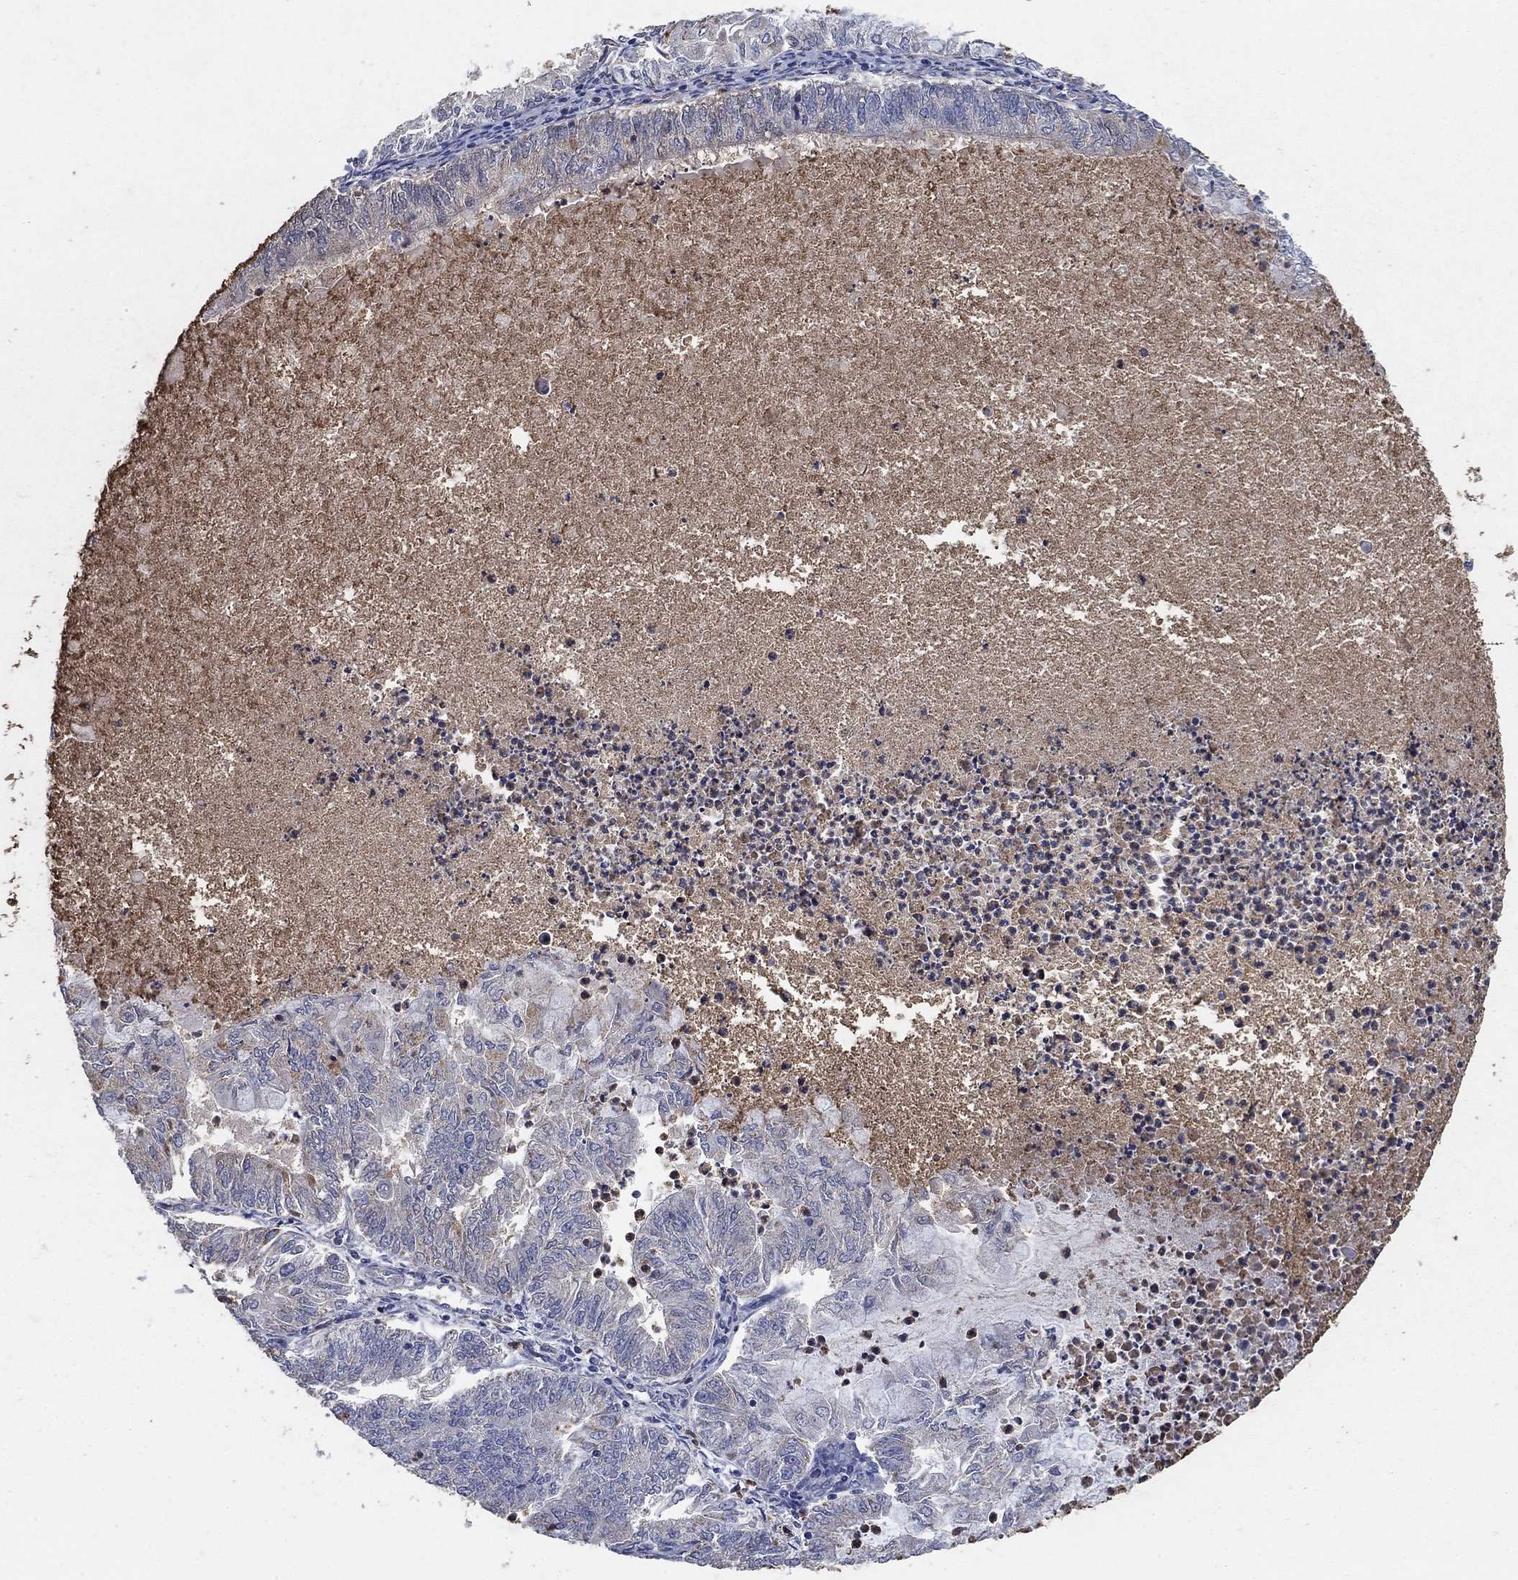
{"staining": {"intensity": "negative", "quantity": "none", "location": "none"}, "tissue": "endometrial cancer", "cell_type": "Tumor cells", "image_type": "cancer", "snomed": [{"axis": "morphology", "description": "Adenocarcinoma, NOS"}, {"axis": "topography", "description": "Endometrium"}], "caption": "IHC of endometrial cancer demonstrates no staining in tumor cells.", "gene": "PNPLA2", "patient": {"sex": "female", "age": 59}}